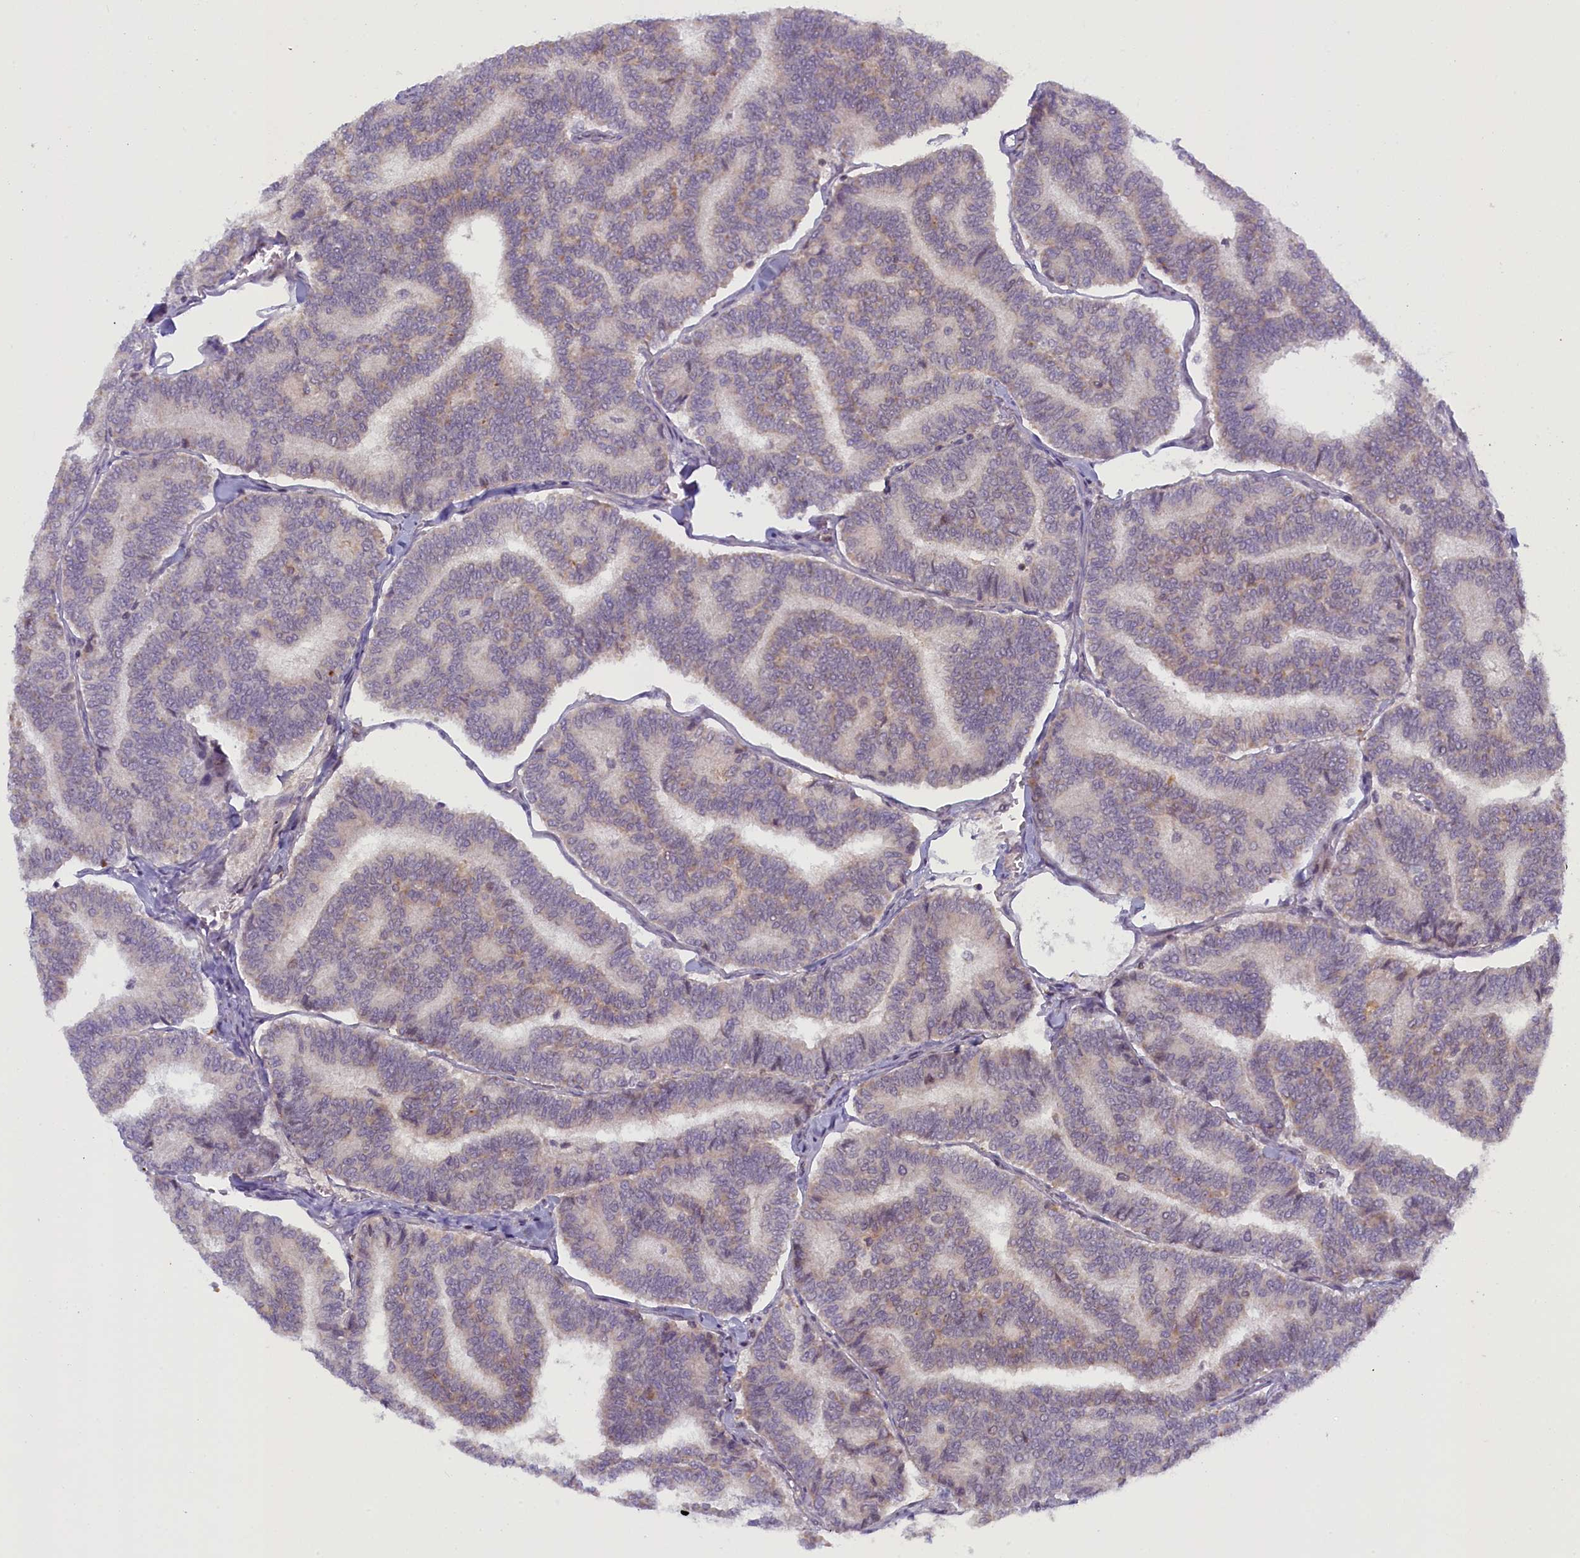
{"staining": {"intensity": "negative", "quantity": "none", "location": "none"}, "tissue": "thyroid cancer", "cell_type": "Tumor cells", "image_type": "cancer", "snomed": [{"axis": "morphology", "description": "Papillary adenocarcinoma, NOS"}, {"axis": "topography", "description": "Thyroid gland"}], "caption": "Tumor cells show no significant staining in thyroid cancer (papillary adenocarcinoma). (Stains: DAB (3,3'-diaminobenzidine) IHC with hematoxylin counter stain, Microscopy: brightfield microscopy at high magnification).", "gene": "CCL23", "patient": {"sex": "female", "age": 35}}